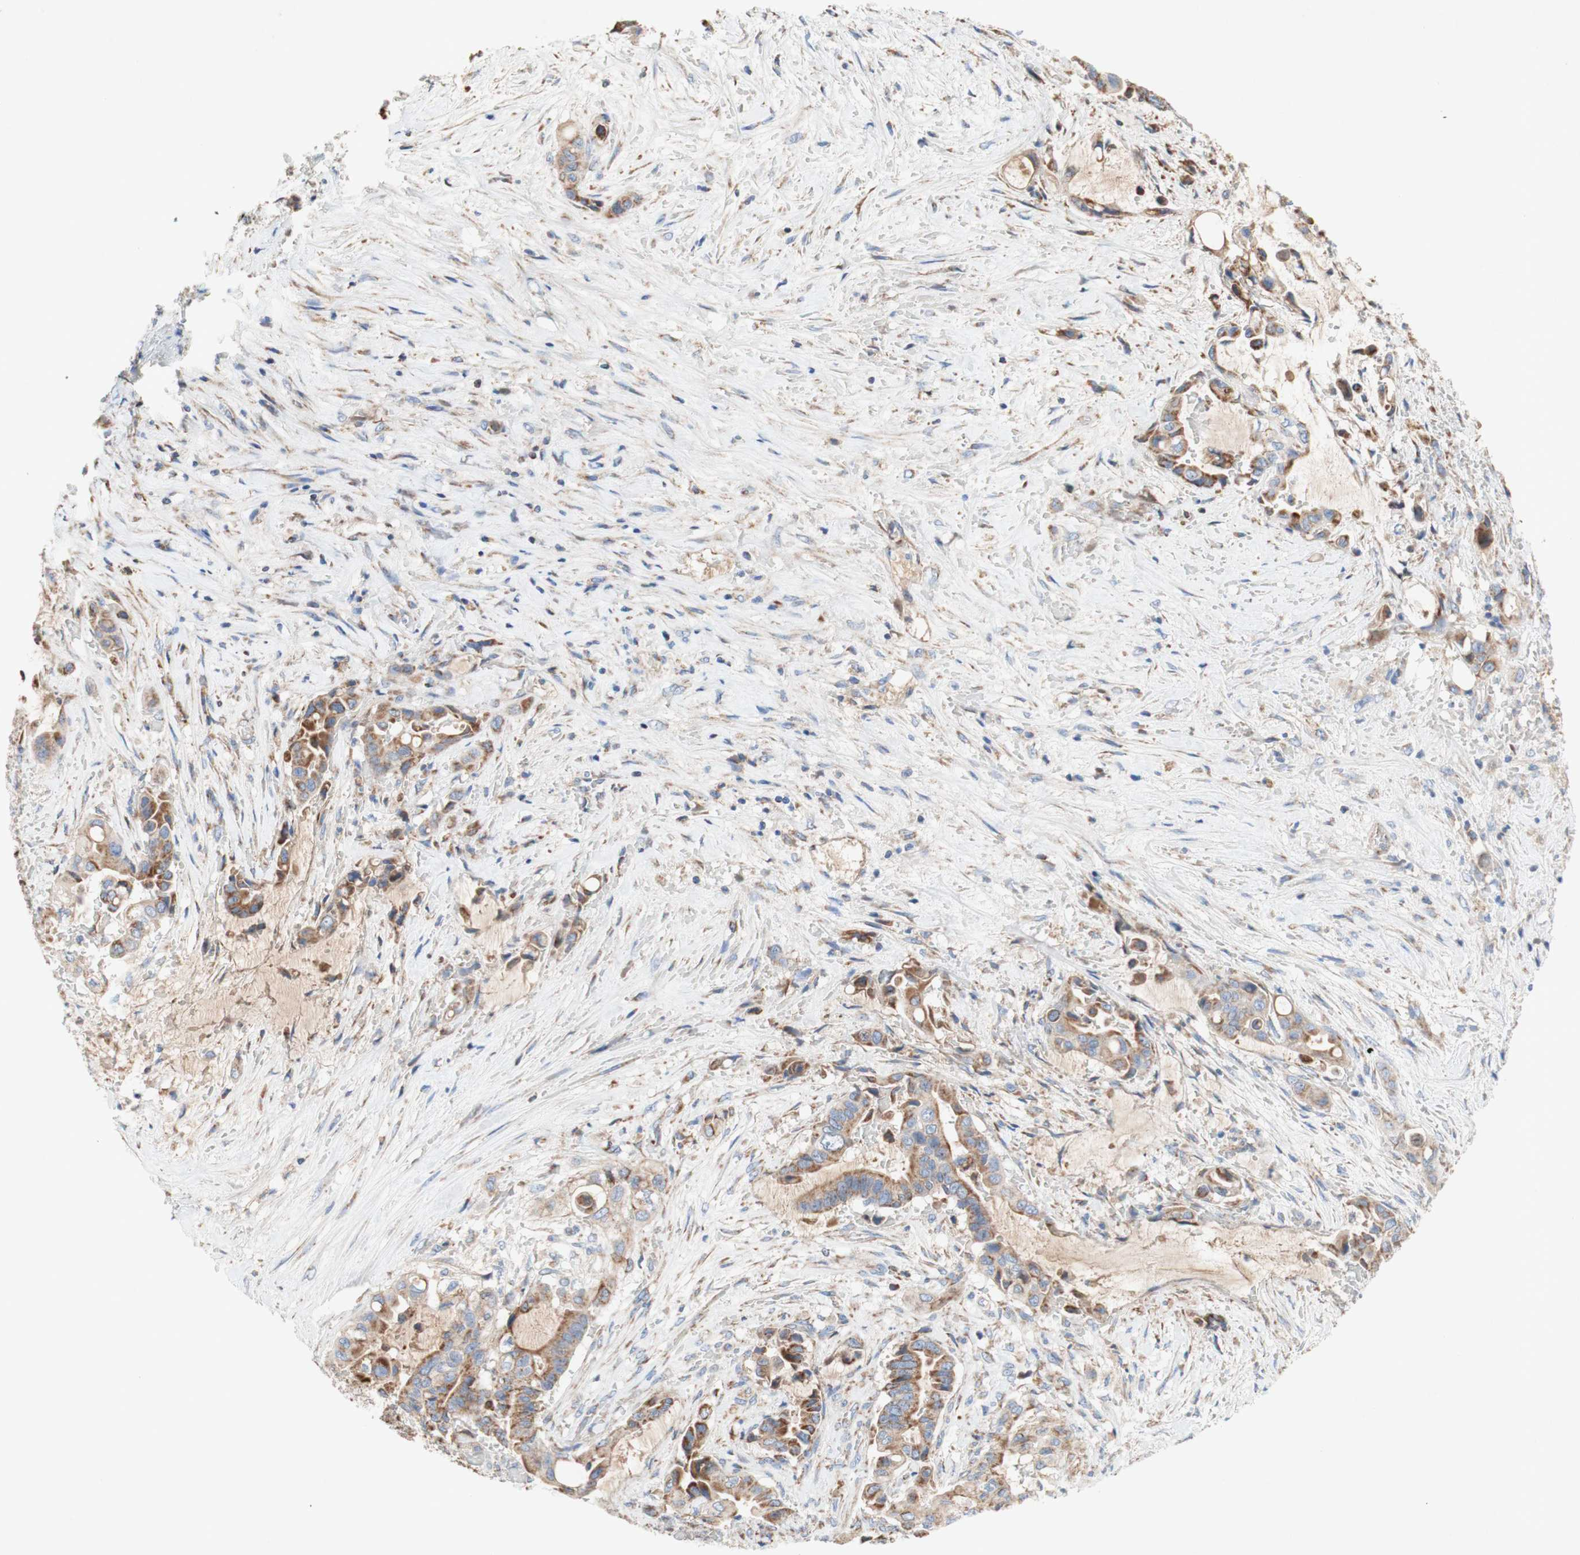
{"staining": {"intensity": "moderate", "quantity": ">75%", "location": "cytoplasmic/membranous"}, "tissue": "liver cancer", "cell_type": "Tumor cells", "image_type": "cancer", "snomed": [{"axis": "morphology", "description": "Cholangiocarcinoma"}, {"axis": "topography", "description": "Liver"}], "caption": "The image displays a brown stain indicating the presence of a protein in the cytoplasmic/membranous of tumor cells in liver cancer.", "gene": "SDHB", "patient": {"sex": "female", "age": 61}}